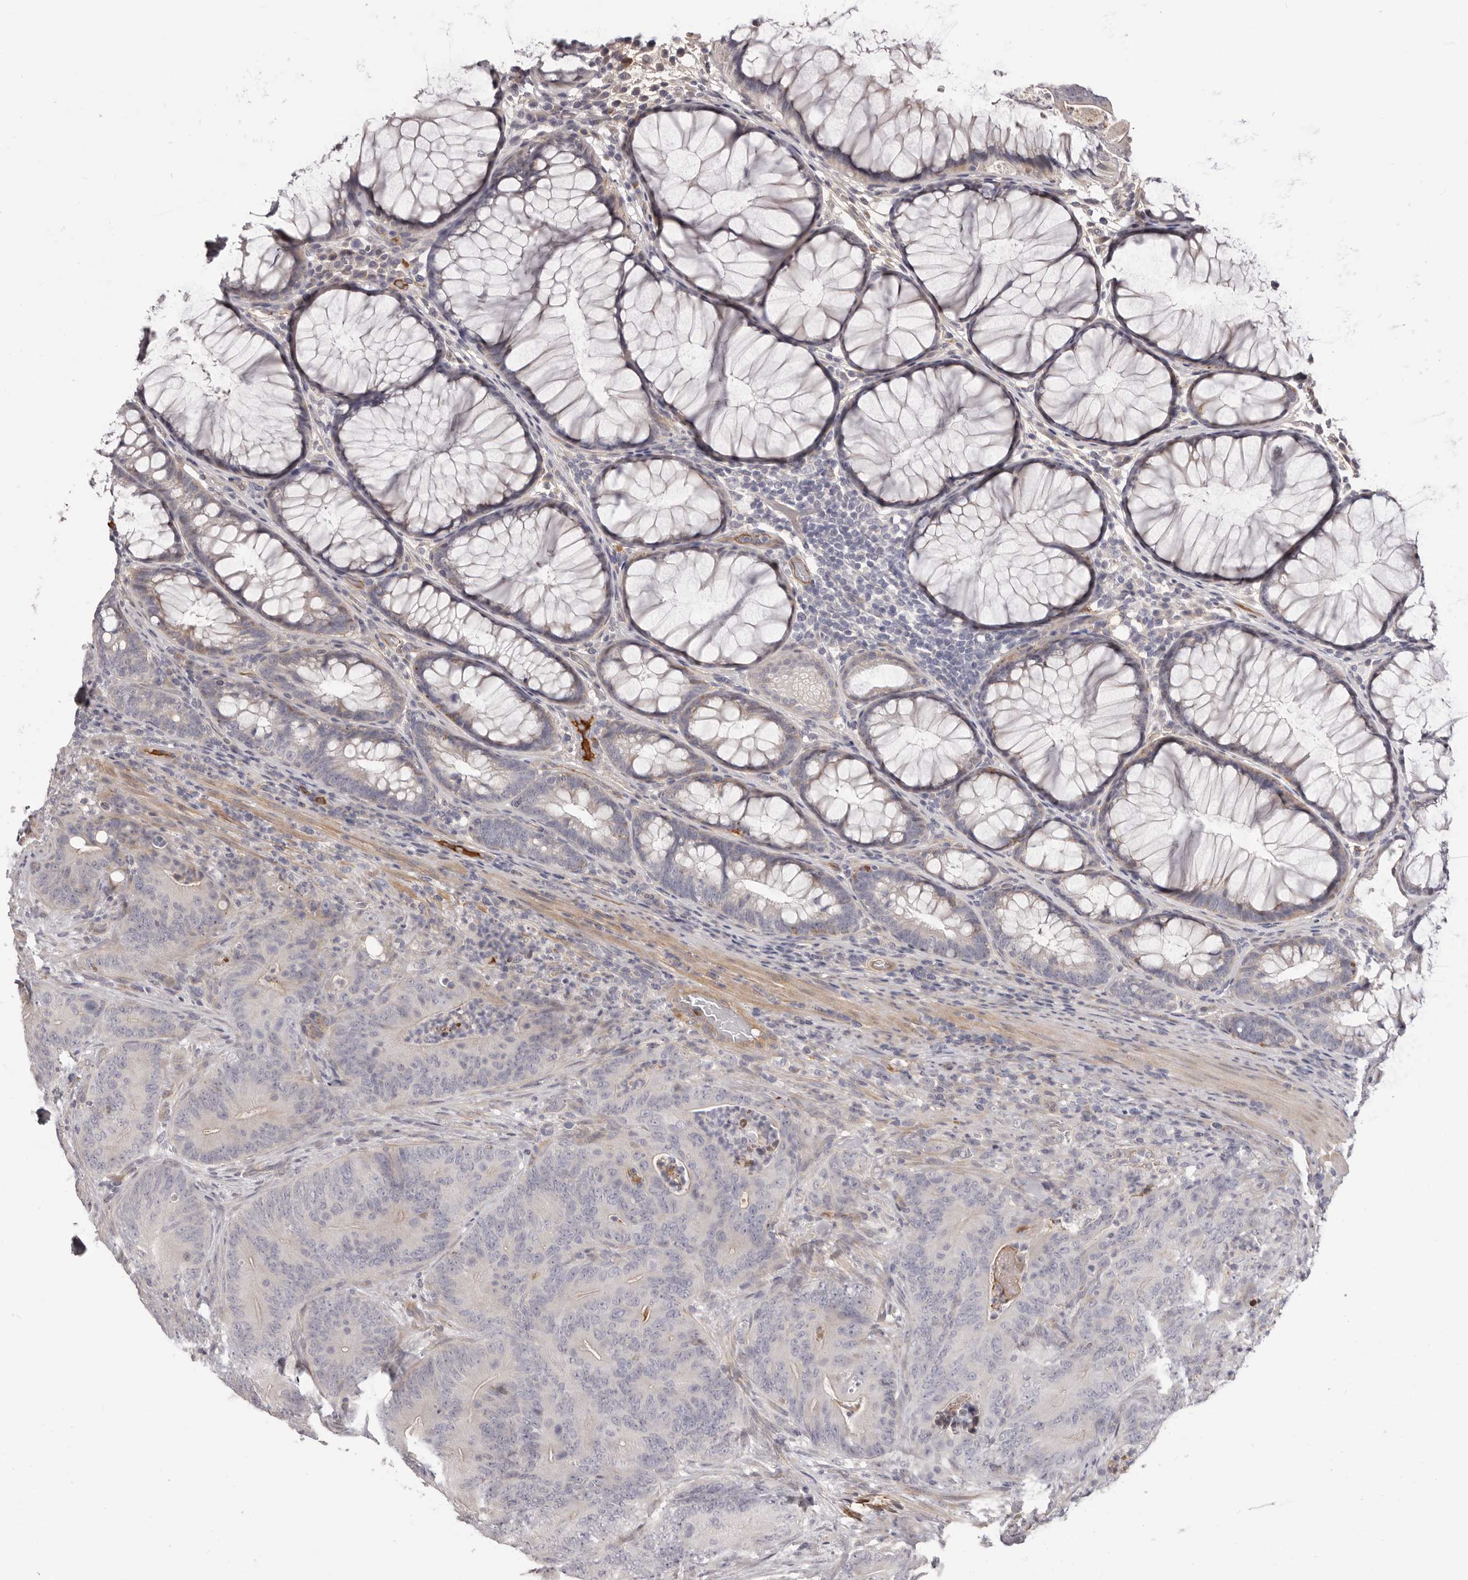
{"staining": {"intensity": "negative", "quantity": "none", "location": "none"}, "tissue": "colorectal cancer", "cell_type": "Tumor cells", "image_type": "cancer", "snomed": [{"axis": "morphology", "description": "Normal tissue, NOS"}, {"axis": "topography", "description": "Colon"}], "caption": "Immunohistochemistry image of human colorectal cancer stained for a protein (brown), which demonstrates no staining in tumor cells.", "gene": "OTUD3", "patient": {"sex": "female", "age": 82}}